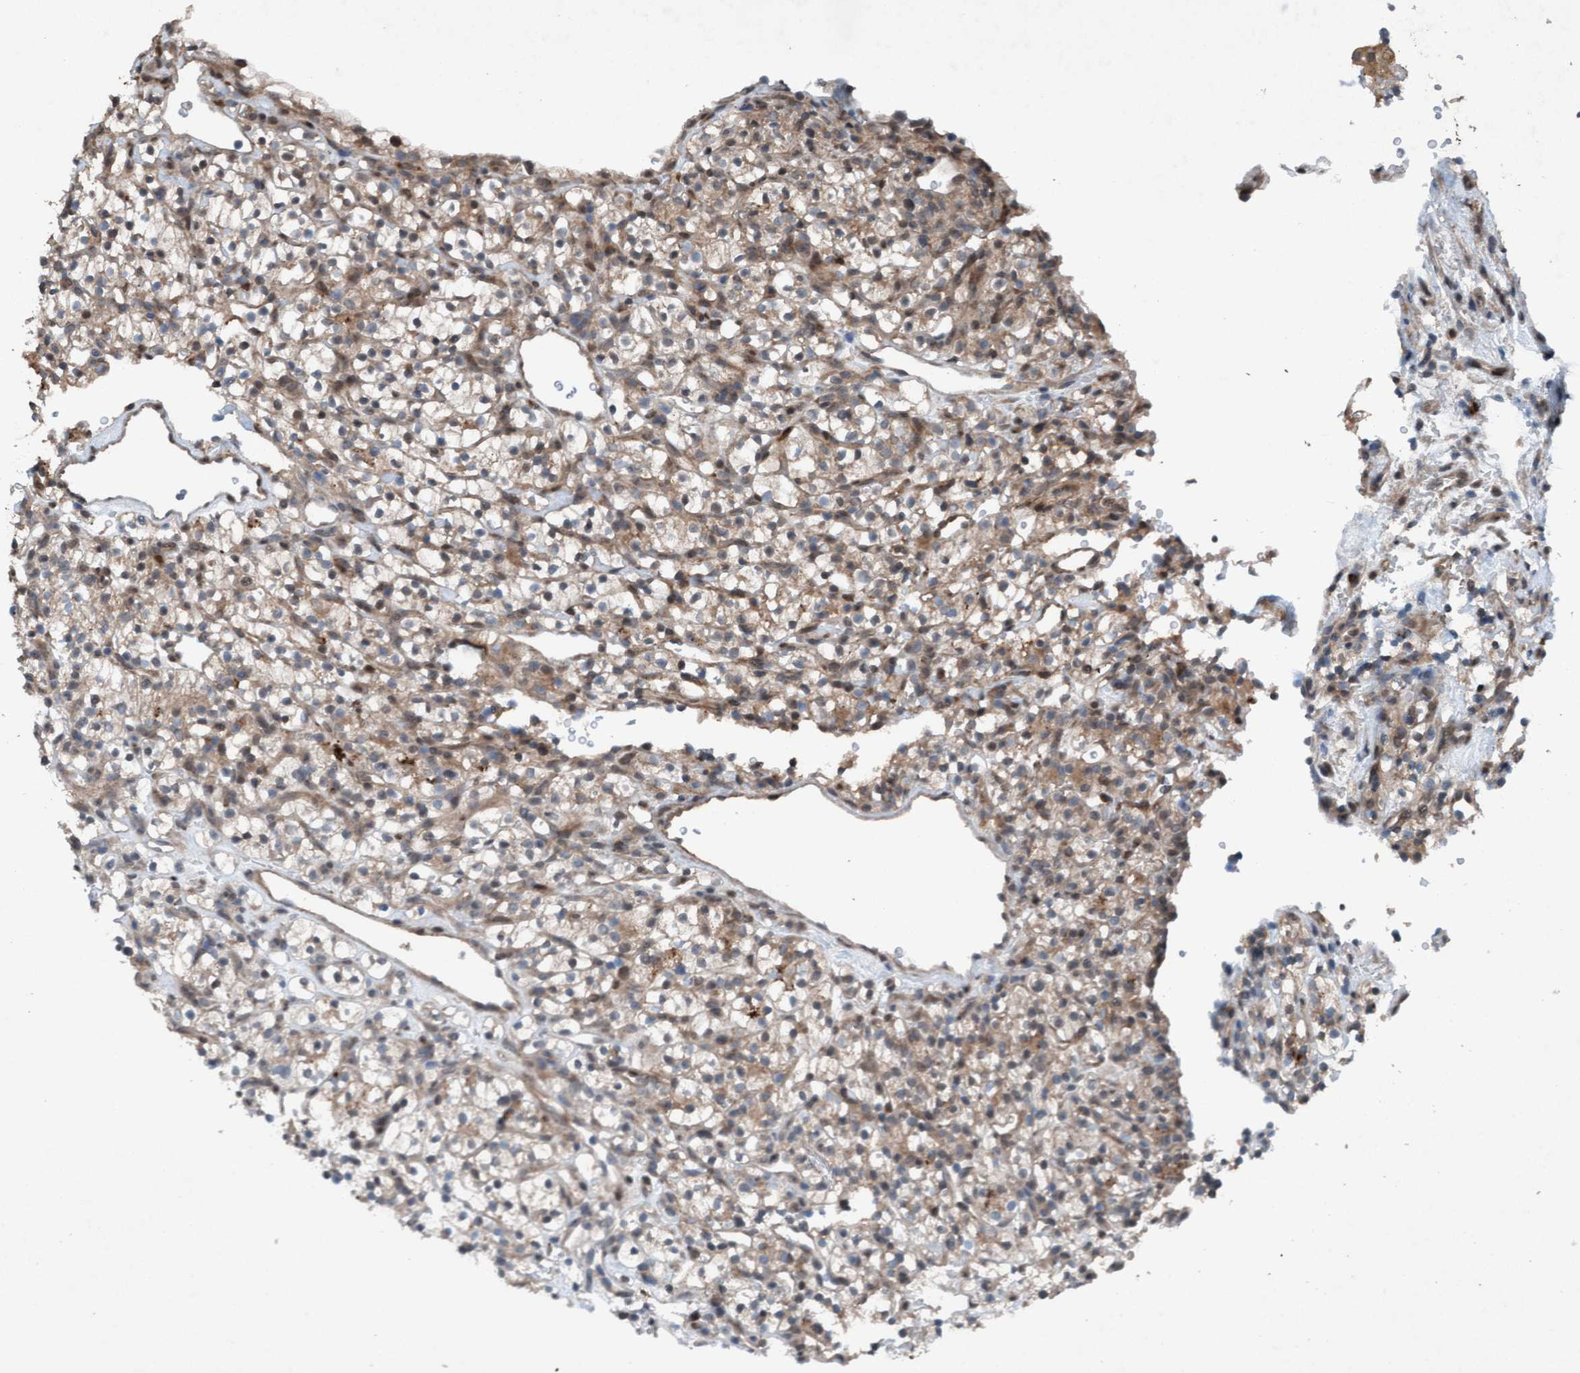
{"staining": {"intensity": "weak", "quantity": "<25%", "location": "cytoplasmic/membranous"}, "tissue": "renal cancer", "cell_type": "Tumor cells", "image_type": "cancer", "snomed": [{"axis": "morphology", "description": "Adenocarcinoma, NOS"}, {"axis": "topography", "description": "Kidney"}], "caption": "Immunohistochemistry (IHC) of renal cancer exhibits no positivity in tumor cells. Brightfield microscopy of IHC stained with DAB (brown) and hematoxylin (blue), captured at high magnification.", "gene": "PLXNB2", "patient": {"sex": "female", "age": 57}}